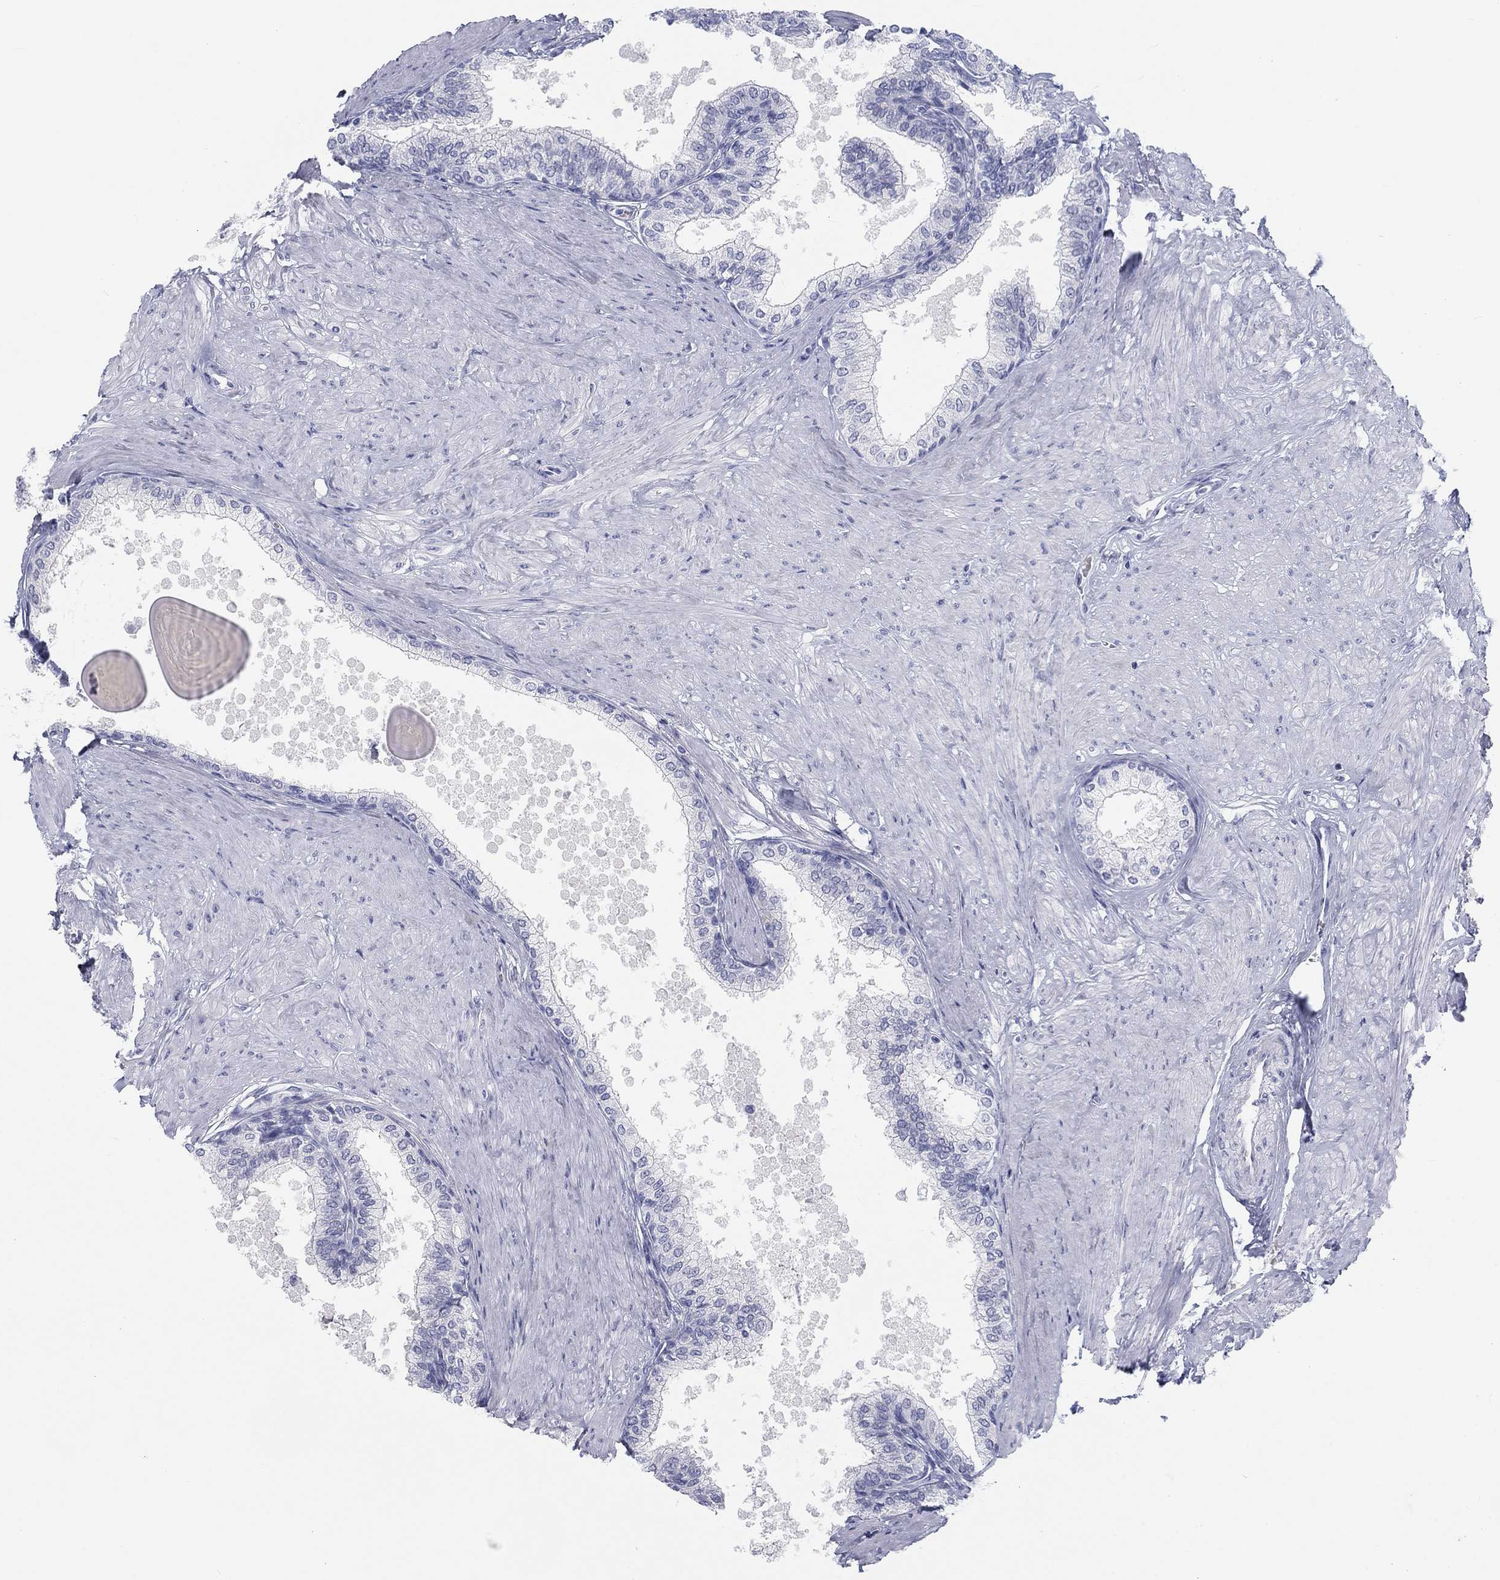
{"staining": {"intensity": "negative", "quantity": "none", "location": "none"}, "tissue": "prostate", "cell_type": "Glandular cells", "image_type": "normal", "snomed": [{"axis": "morphology", "description": "Normal tissue, NOS"}, {"axis": "topography", "description": "Prostate"}], "caption": "This is an IHC photomicrograph of unremarkable human prostate. There is no staining in glandular cells.", "gene": "CALB1", "patient": {"sex": "male", "age": 63}}